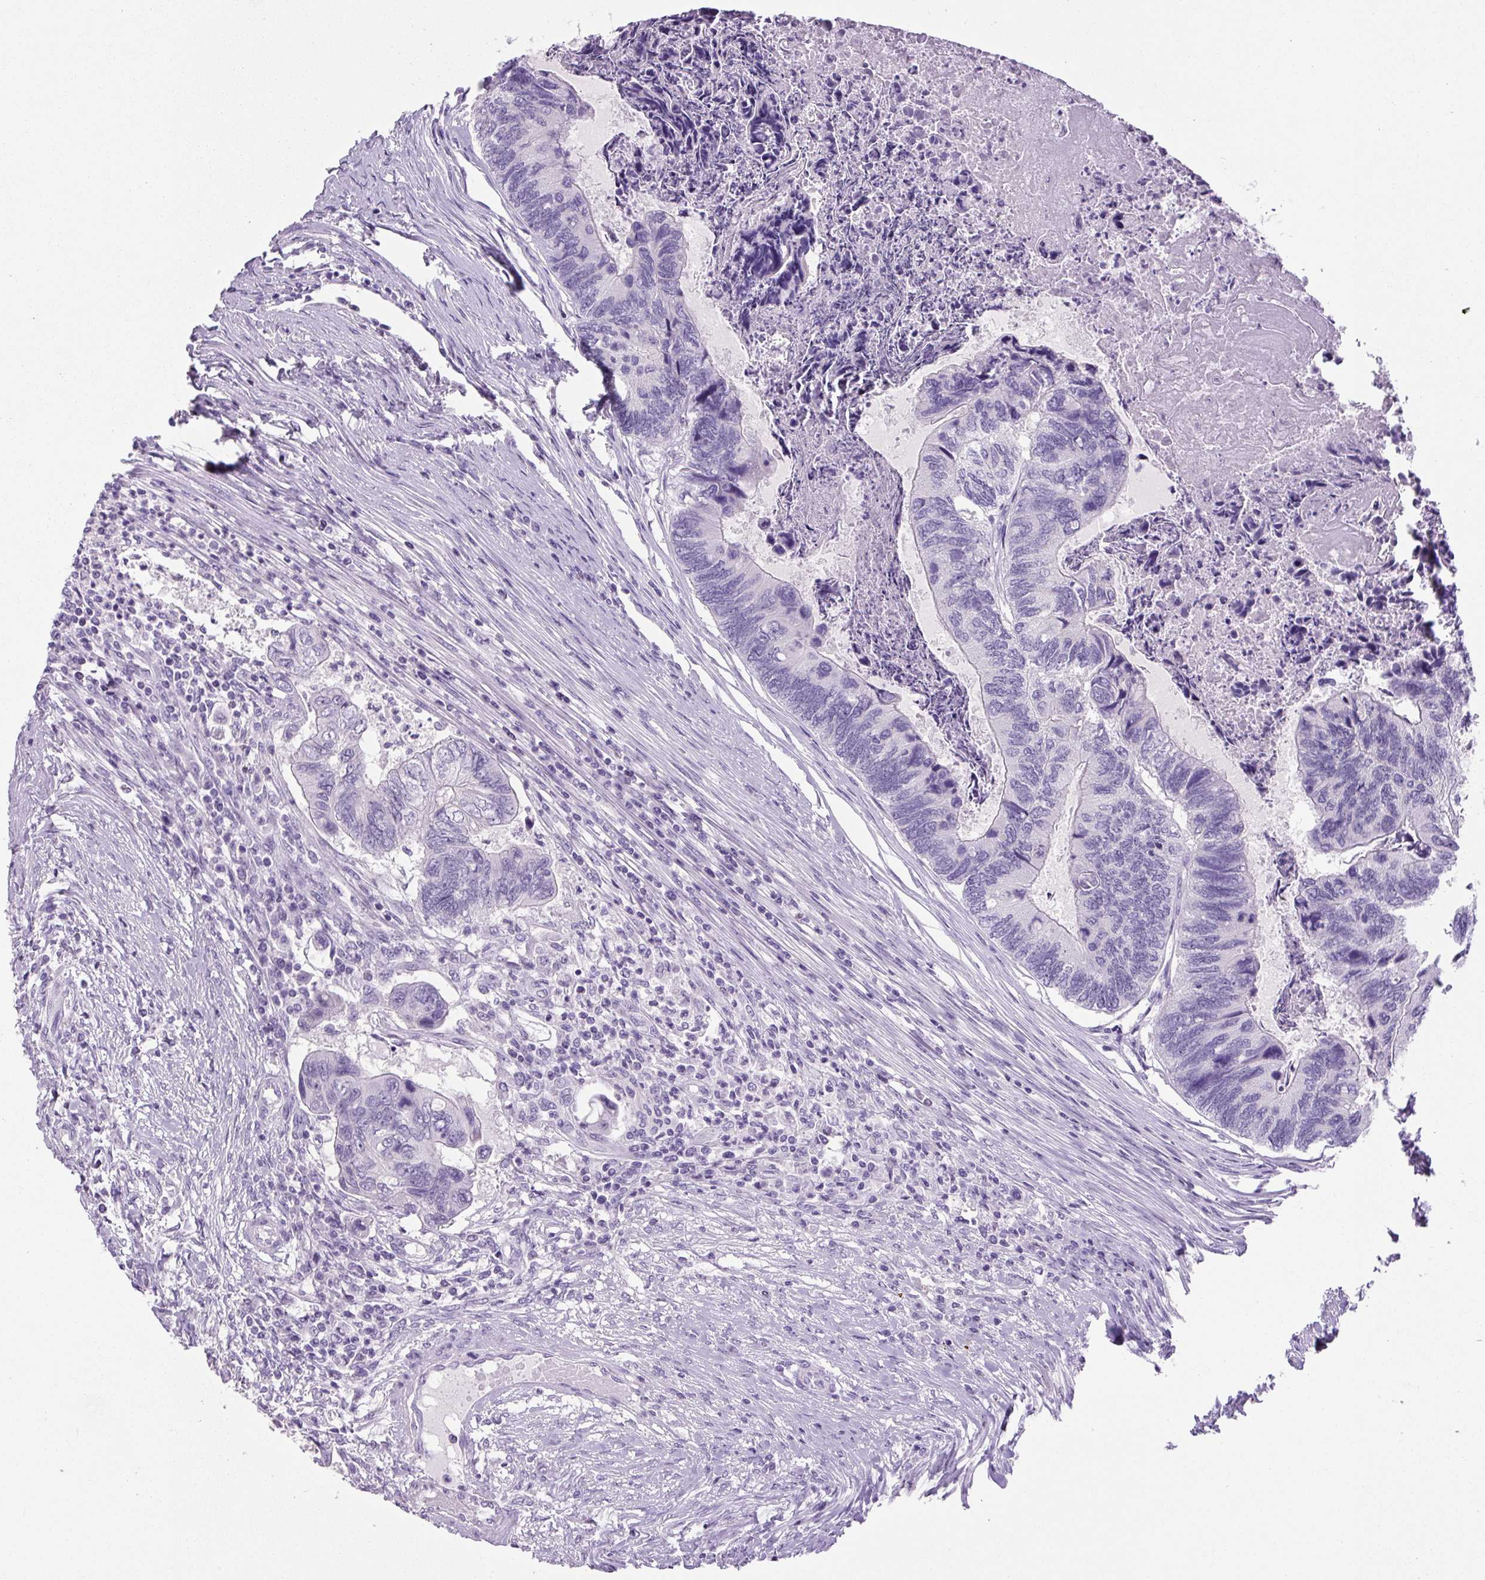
{"staining": {"intensity": "negative", "quantity": "none", "location": "none"}, "tissue": "colorectal cancer", "cell_type": "Tumor cells", "image_type": "cancer", "snomed": [{"axis": "morphology", "description": "Adenocarcinoma, NOS"}, {"axis": "topography", "description": "Colon"}], "caption": "Immunohistochemistry (IHC) of colorectal adenocarcinoma displays no staining in tumor cells.", "gene": "CHGA", "patient": {"sex": "female", "age": 67}}